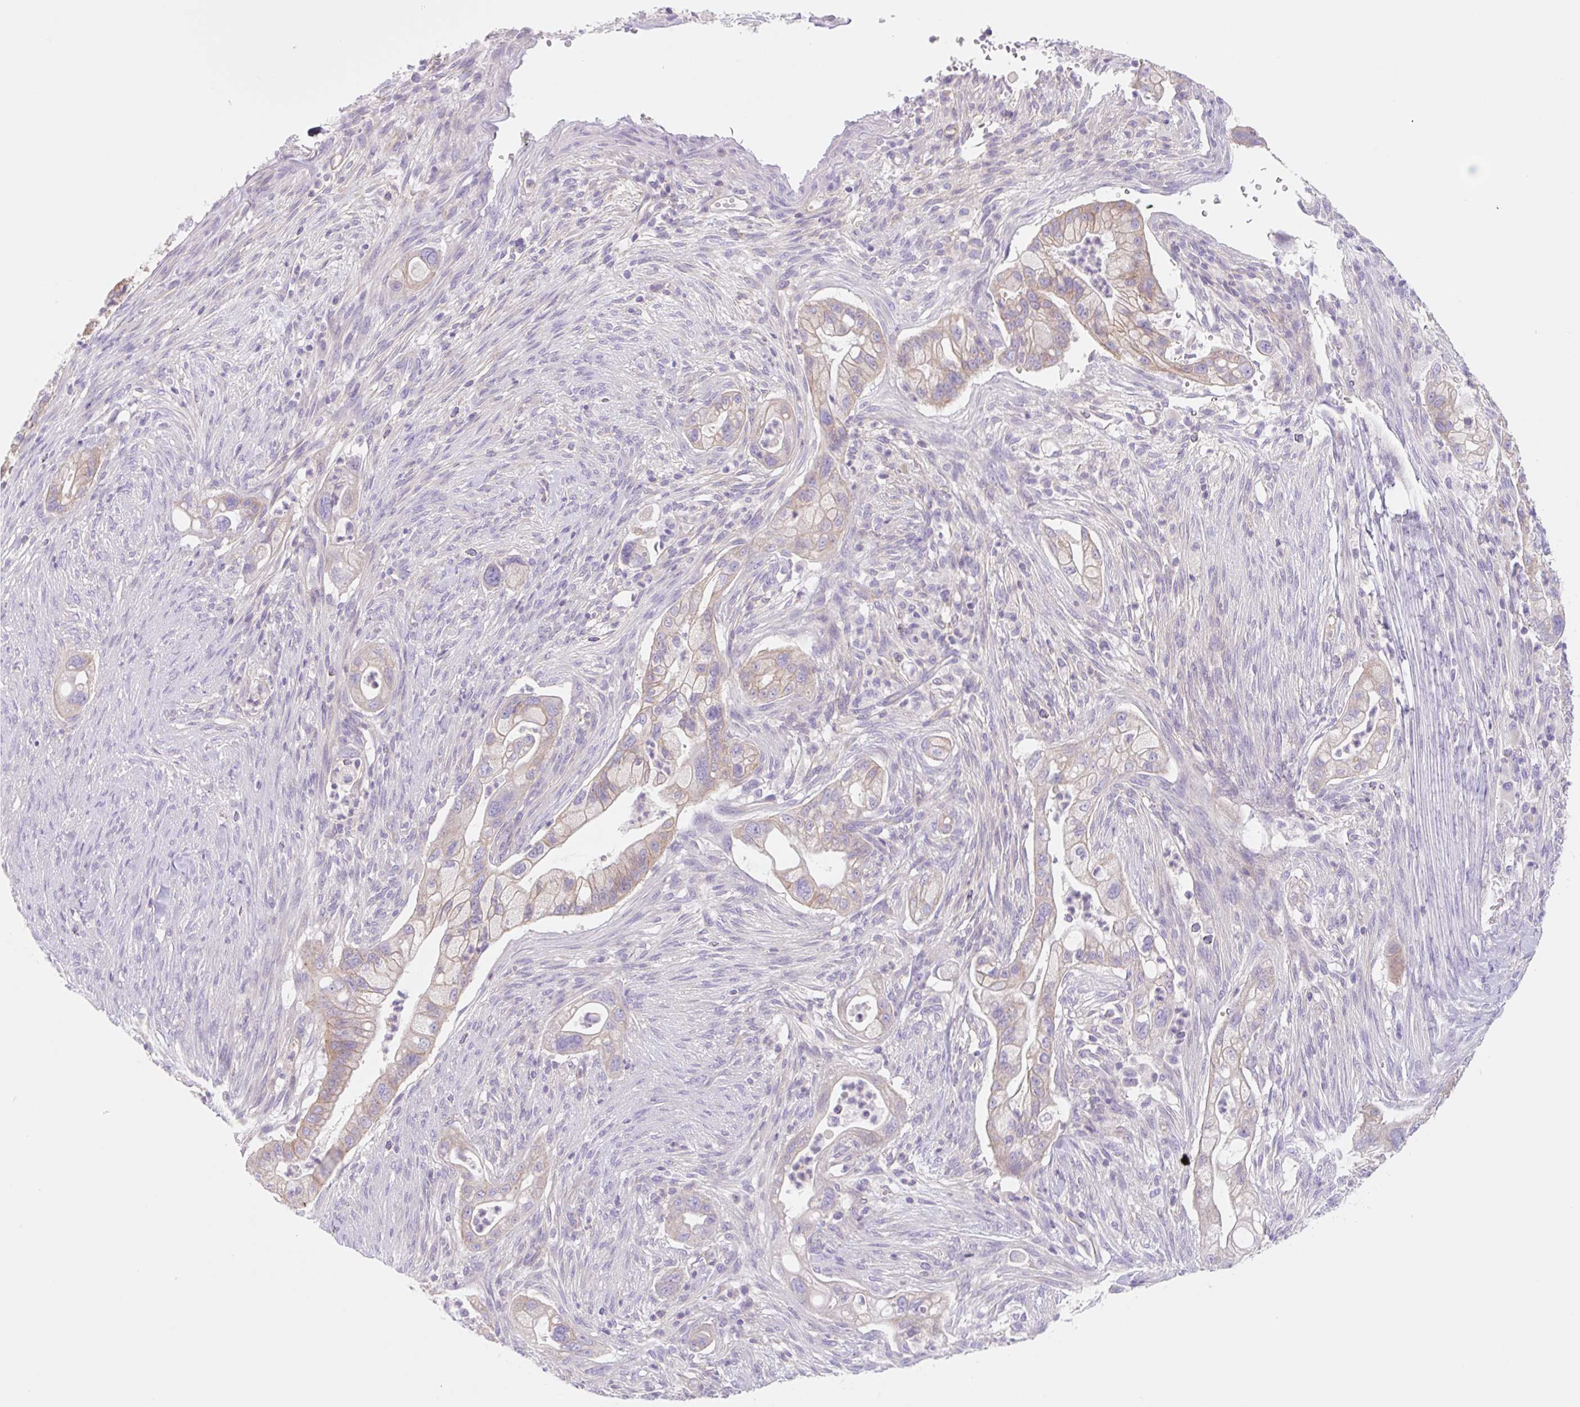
{"staining": {"intensity": "weak", "quantity": ">75%", "location": "cytoplasmic/membranous"}, "tissue": "pancreatic cancer", "cell_type": "Tumor cells", "image_type": "cancer", "snomed": [{"axis": "morphology", "description": "Adenocarcinoma, NOS"}, {"axis": "topography", "description": "Pancreas"}], "caption": "This is an image of immunohistochemistry (IHC) staining of pancreatic cancer (adenocarcinoma), which shows weak staining in the cytoplasmic/membranous of tumor cells.", "gene": "LYVE1", "patient": {"sex": "male", "age": 44}}